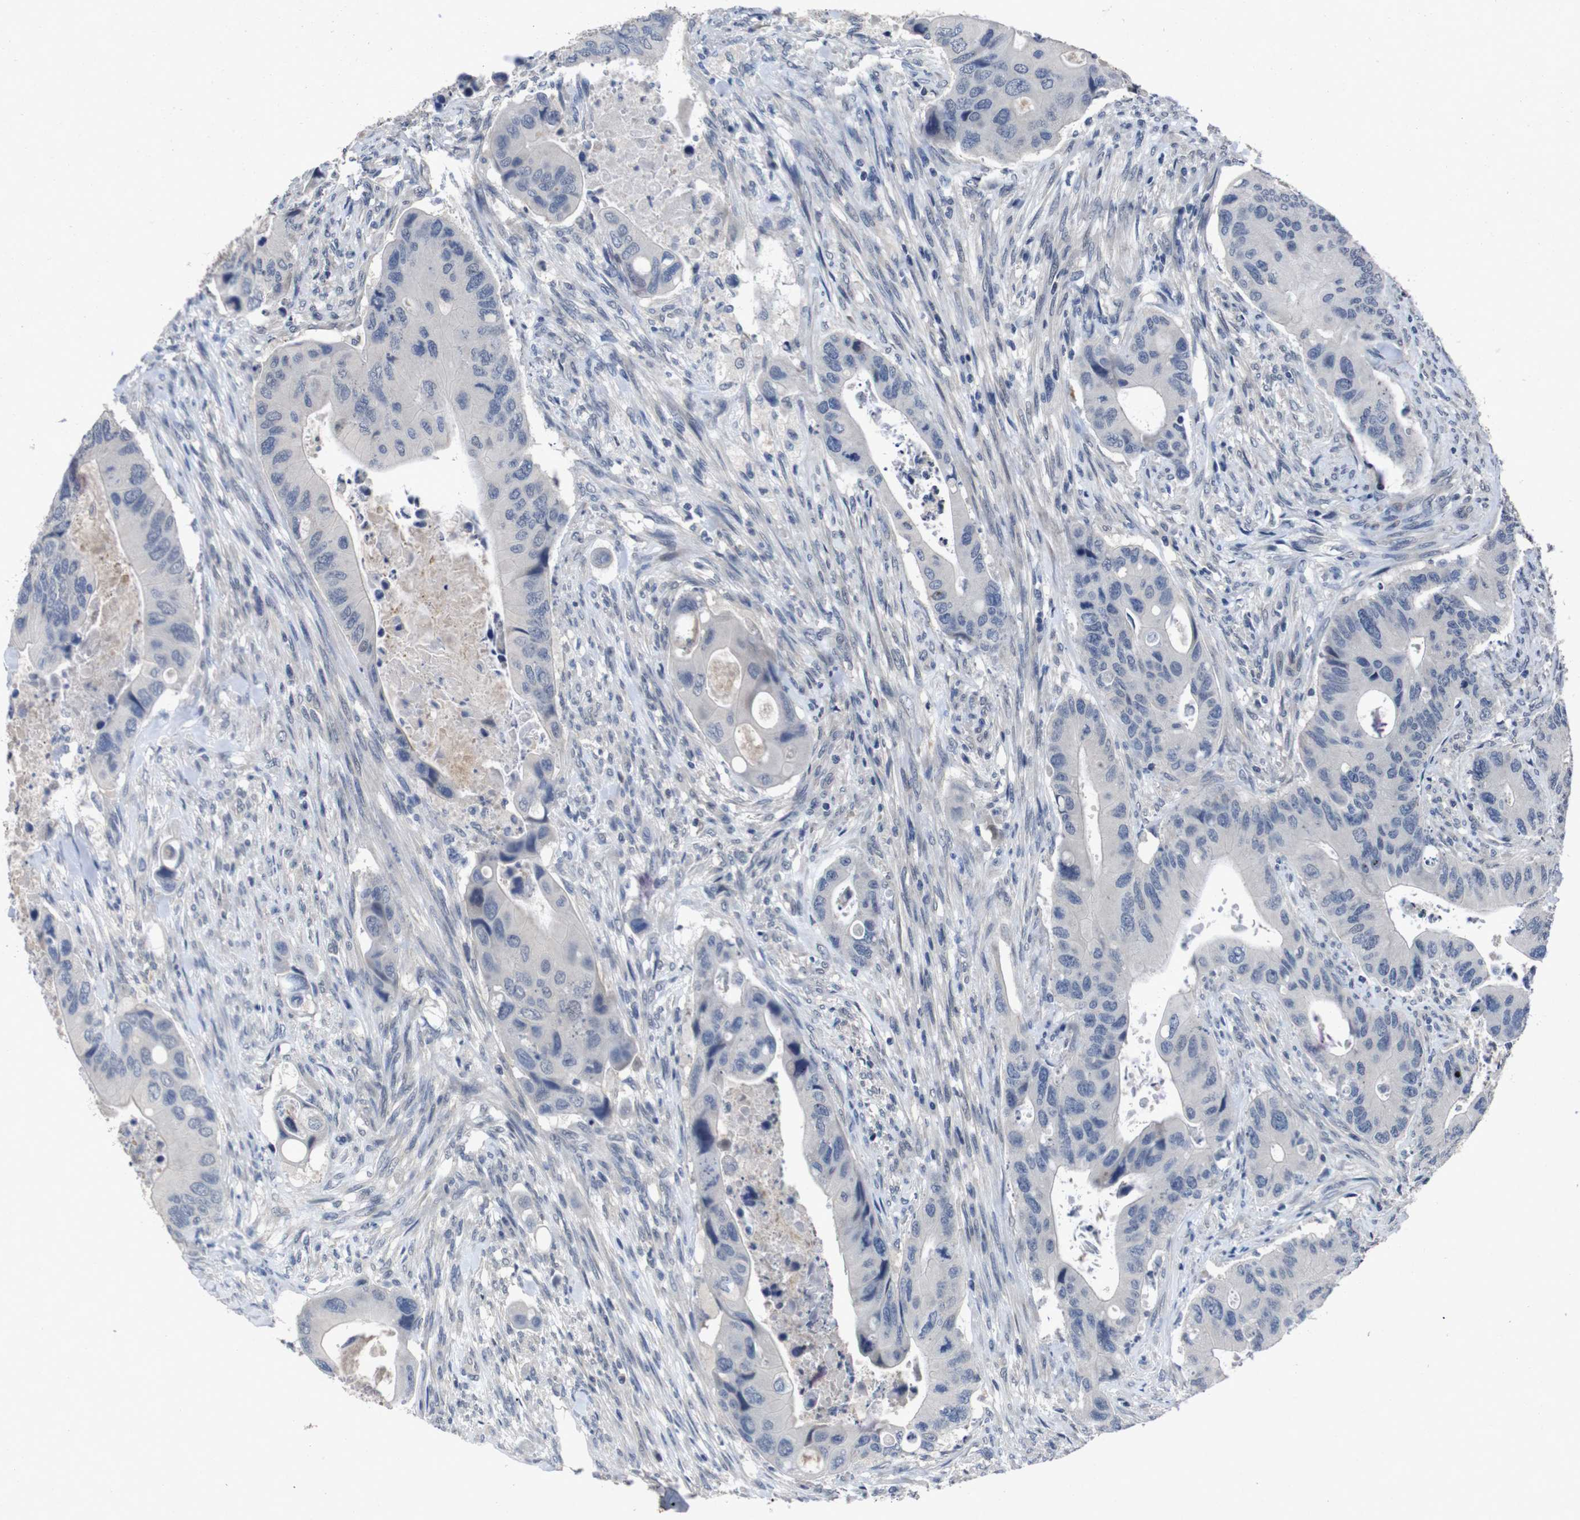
{"staining": {"intensity": "negative", "quantity": "none", "location": "none"}, "tissue": "colorectal cancer", "cell_type": "Tumor cells", "image_type": "cancer", "snomed": [{"axis": "morphology", "description": "Adenocarcinoma, NOS"}, {"axis": "topography", "description": "Rectum"}], "caption": "High magnification brightfield microscopy of colorectal cancer stained with DAB (brown) and counterstained with hematoxylin (blue): tumor cells show no significant expression.", "gene": "AKT3", "patient": {"sex": "female", "age": 57}}